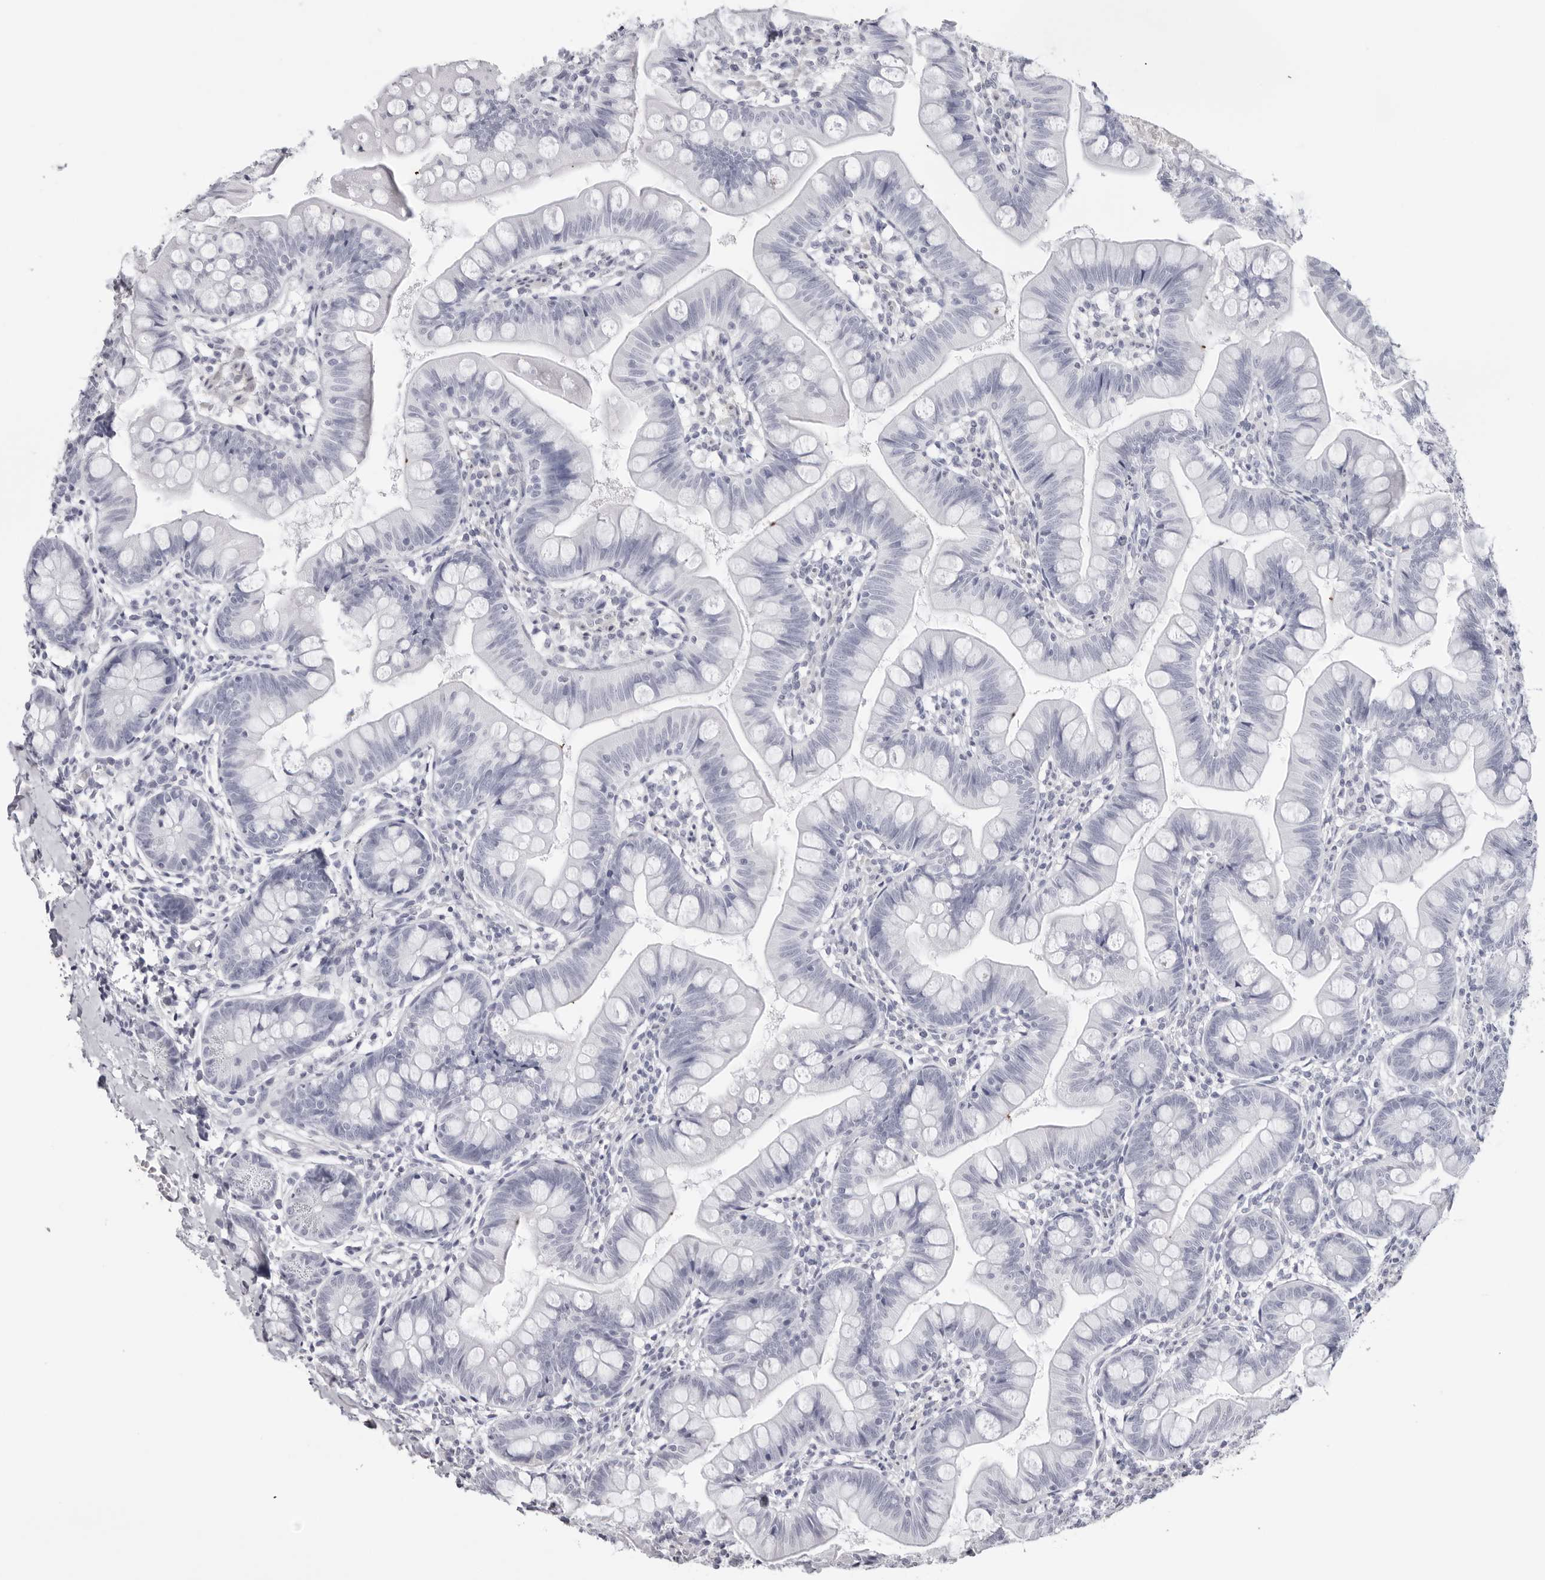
{"staining": {"intensity": "negative", "quantity": "none", "location": "none"}, "tissue": "small intestine", "cell_type": "Glandular cells", "image_type": "normal", "snomed": [{"axis": "morphology", "description": "Normal tissue, NOS"}, {"axis": "topography", "description": "Small intestine"}], "caption": "Immunohistochemistry photomicrograph of unremarkable human small intestine stained for a protein (brown), which exhibits no staining in glandular cells.", "gene": "INSL3", "patient": {"sex": "male", "age": 7}}